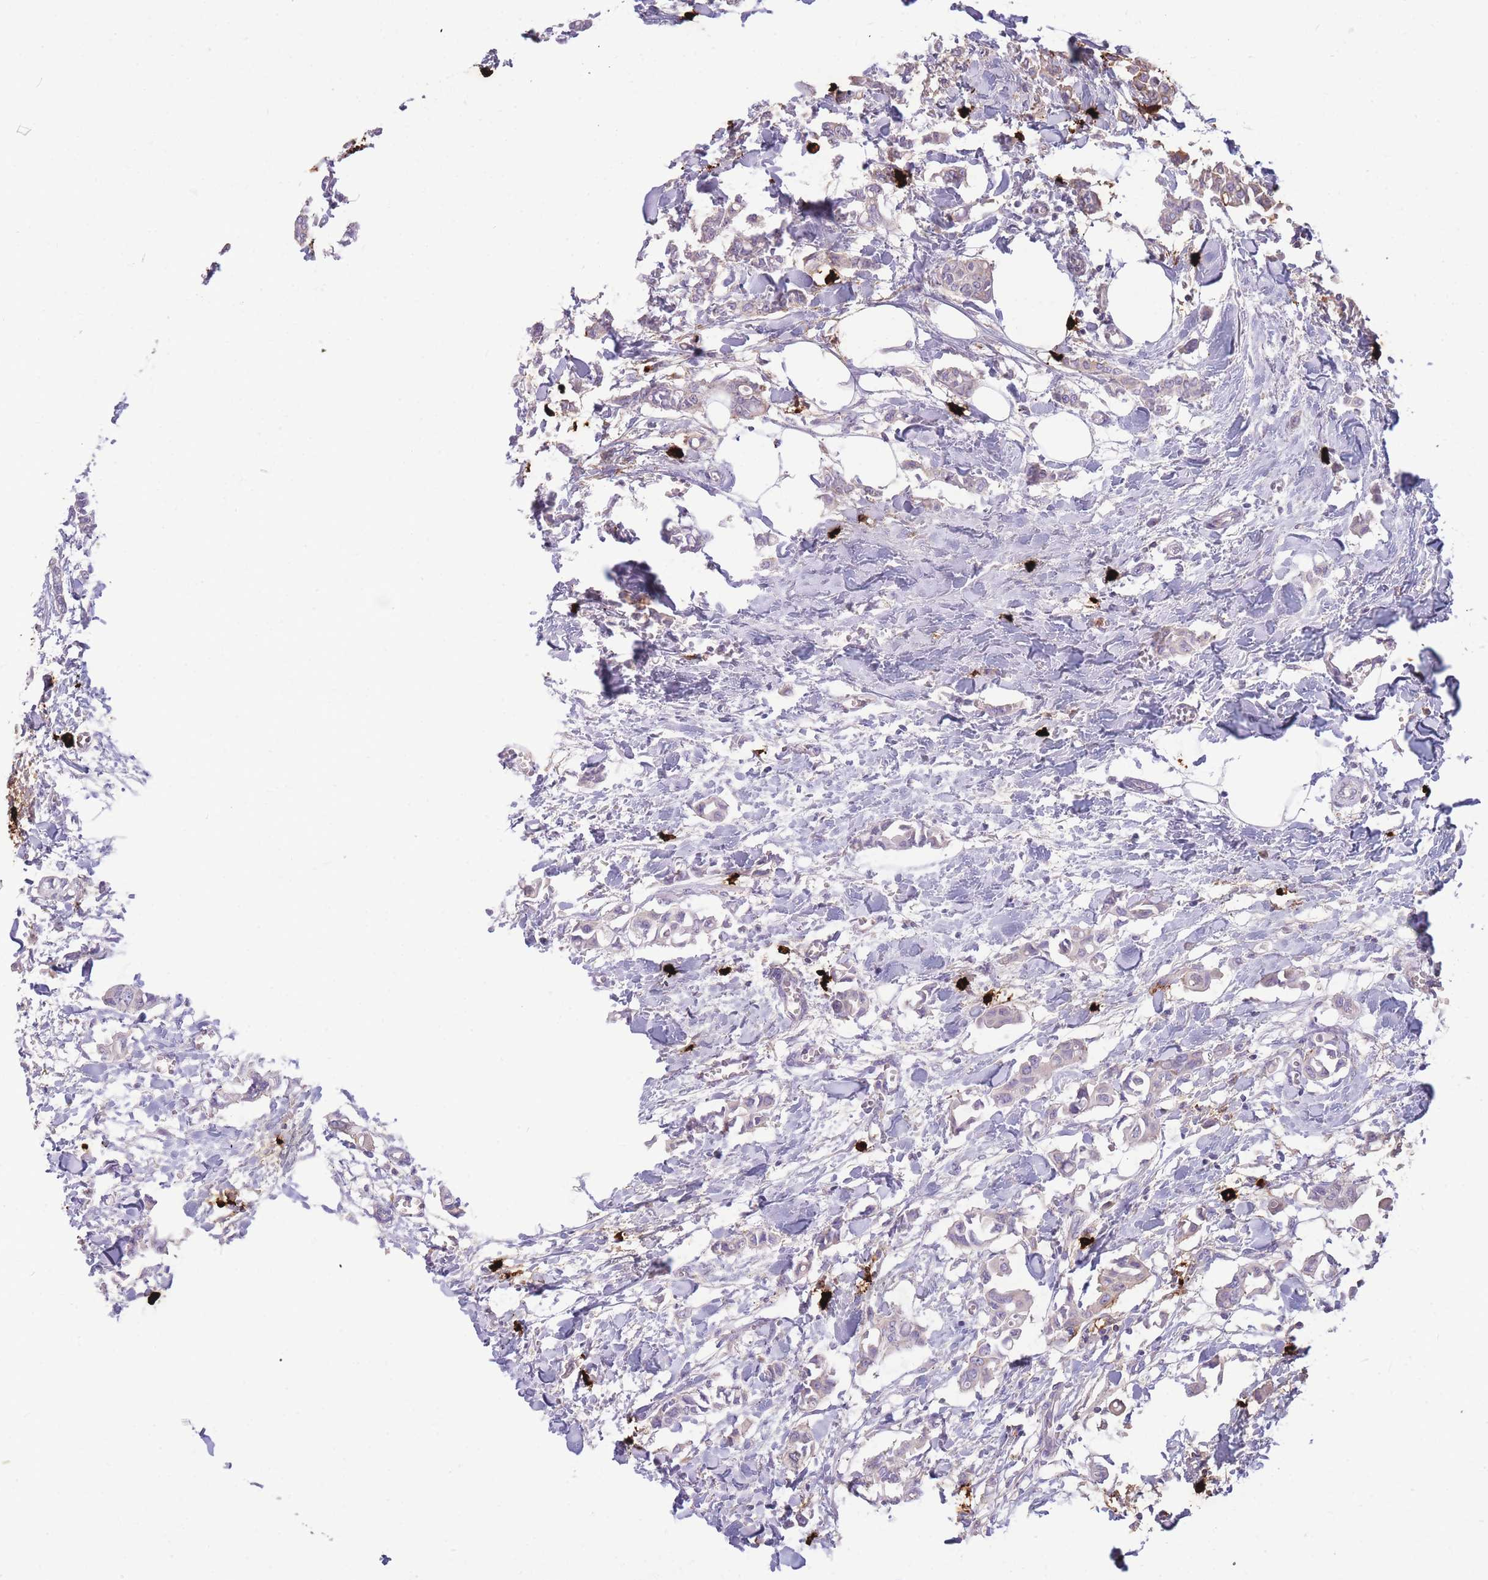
{"staining": {"intensity": "negative", "quantity": "none", "location": "none"}, "tissue": "breast cancer", "cell_type": "Tumor cells", "image_type": "cancer", "snomed": [{"axis": "morphology", "description": "Duct carcinoma"}, {"axis": "topography", "description": "Breast"}], "caption": "High power microscopy histopathology image of an immunohistochemistry image of breast infiltrating ductal carcinoma, revealing no significant positivity in tumor cells. Nuclei are stained in blue.", "gene": "TPSAB1", "patient": {"sex": "female", "age": 41}}